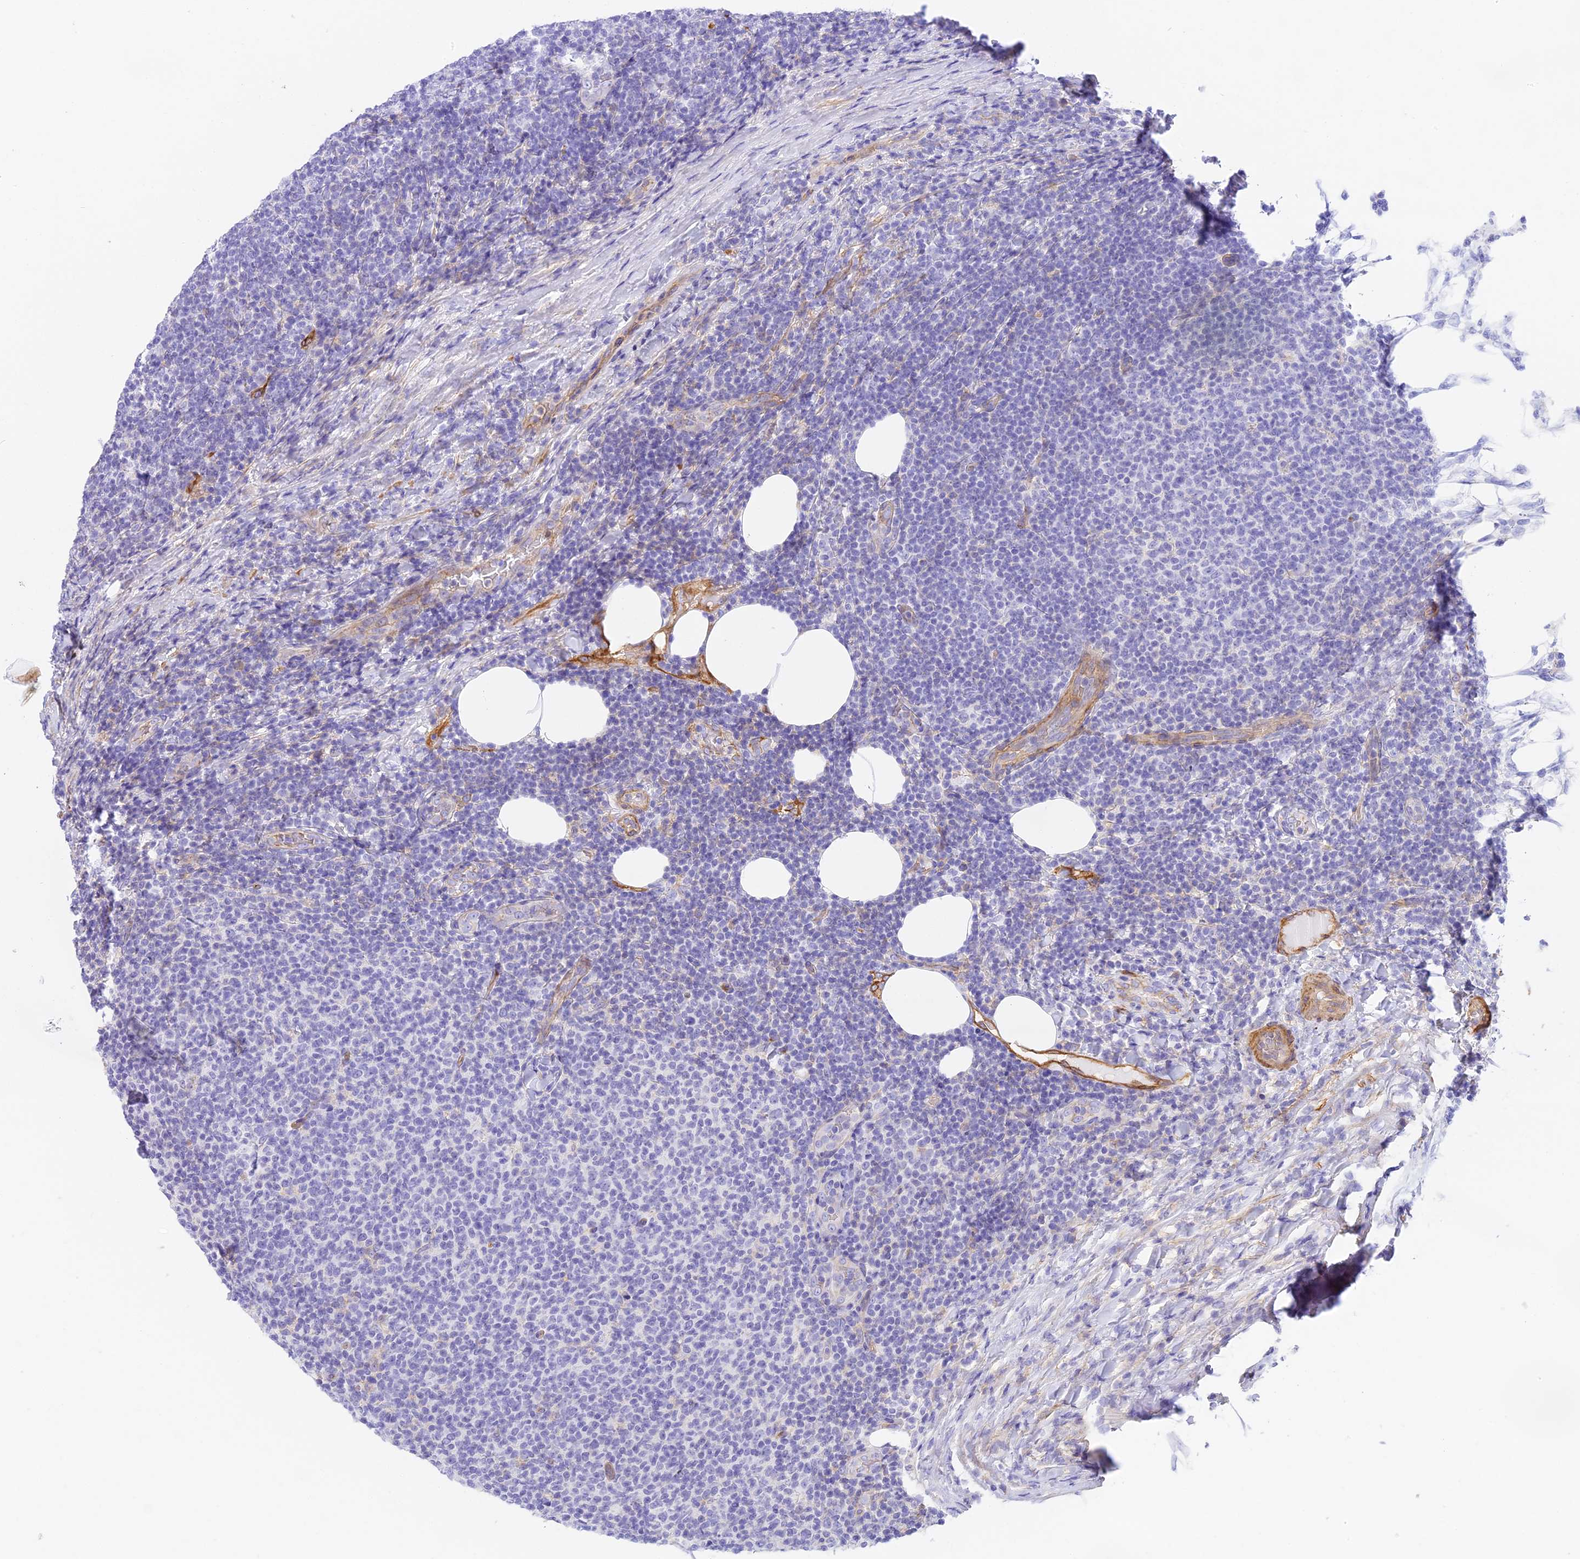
{"staining": {"intensity": "negative", "quantity": "none", "location": "none"}, "tissue": "lymphoma", "cell_type": "Tumor cells", "image_type": "cancer", "snomed": [{"axis": "morphology", "description": "Malignant lymphoma, non-Hodgkin's type, Low grade"}, {"axis": "topography", "description": "Lymph node"}], "caption": "Image shows no protein expression in tumor cells of low-grade malignant lymphoma, non-Hodgkin's type tissue. Nuclei are stained in blue.", "gene": "HOMER3", "patient": {"sex": "male", "age": 66}}